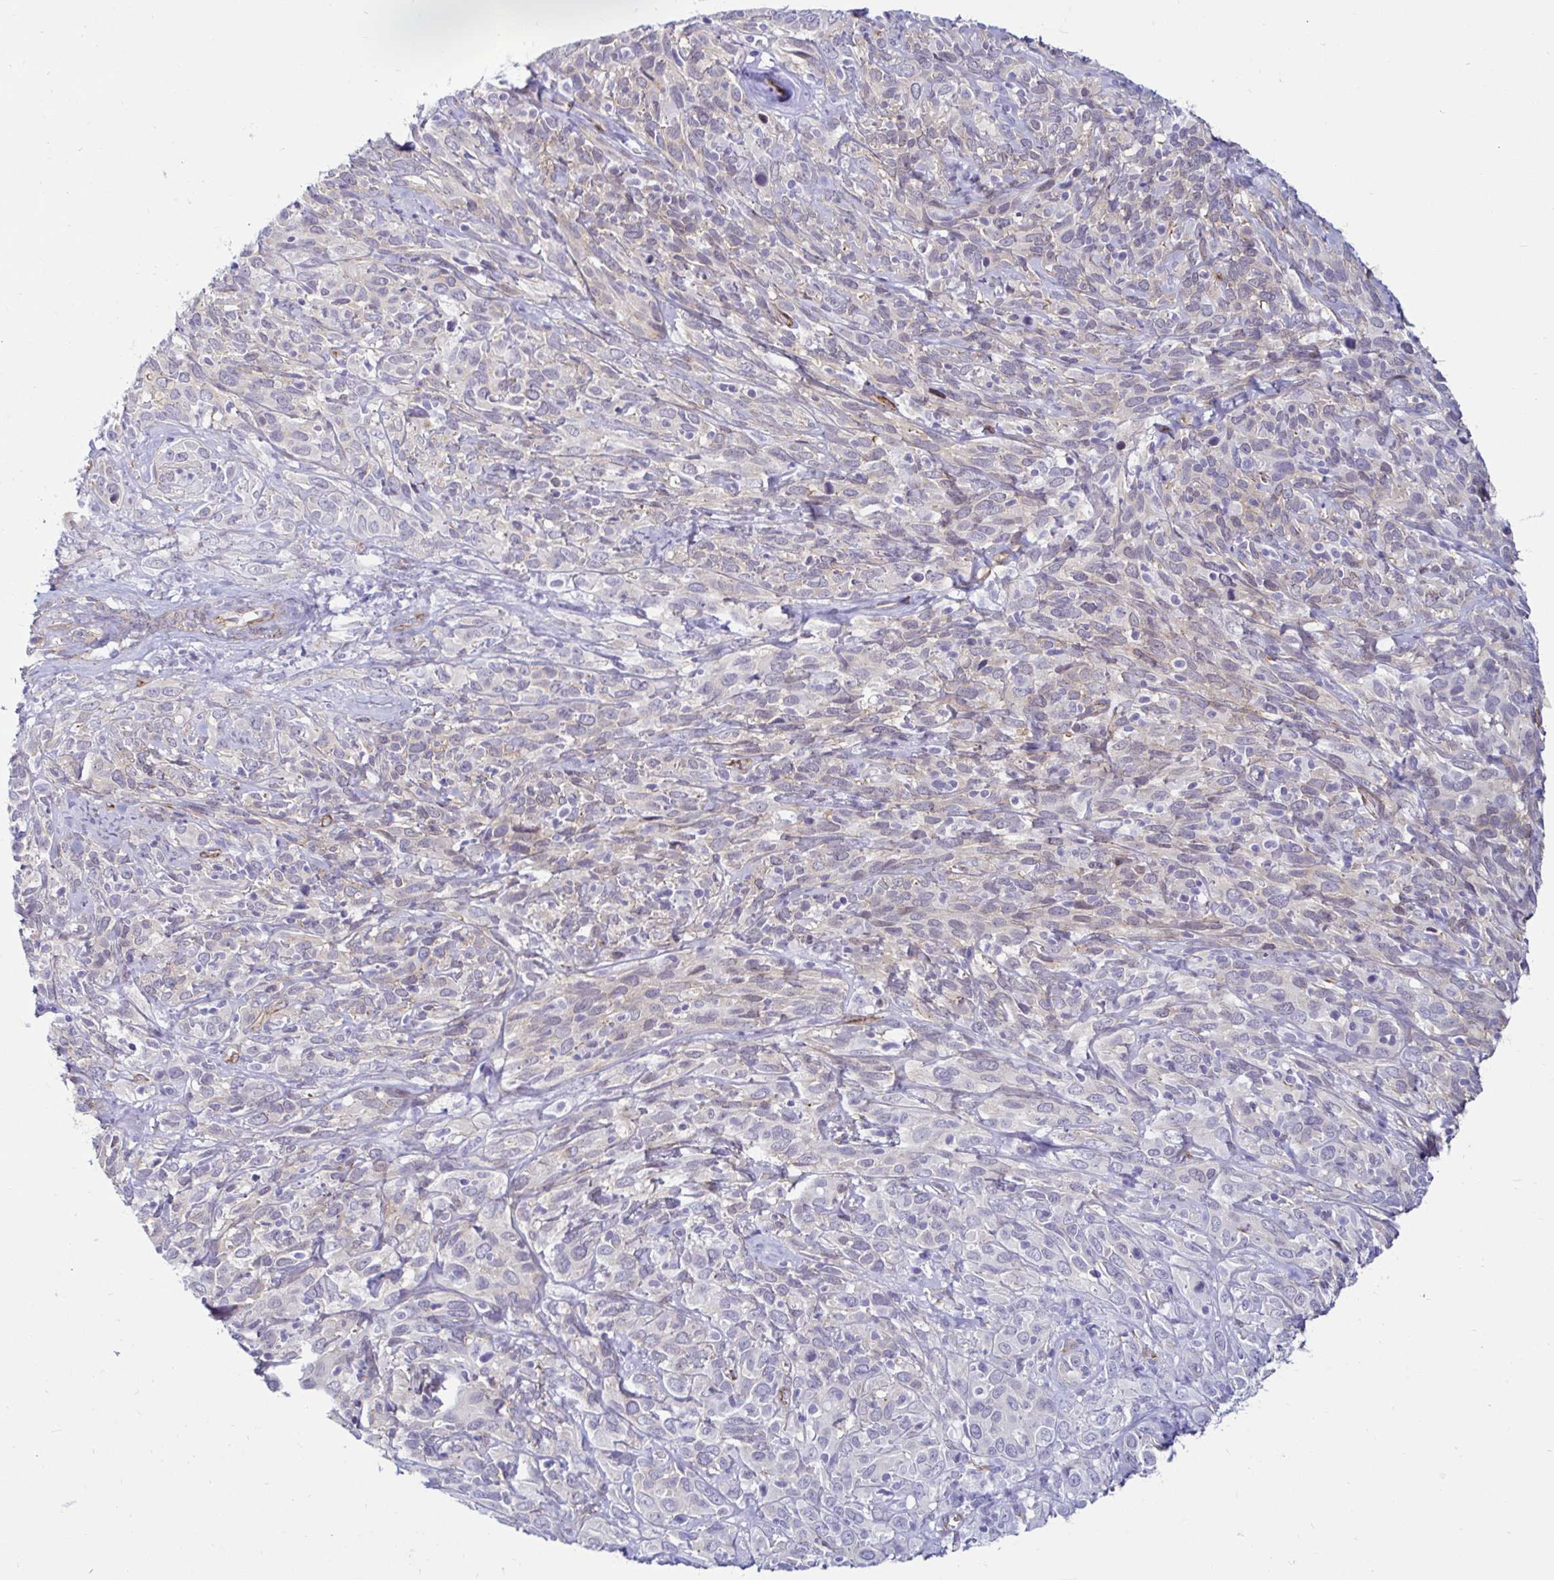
{"staining": {"intensity": "negative", "quantity": "none", "location": "none"}, "tissue": "cervical cancer", "cell_type": "Tumor cells", "image_type": "cancer", "snomed": [{"axis": "morphology", "description": "Normal tissue, NOS"}, {"axis": "morphology", "description": "Squamous cell carcinoma, NOS"}, {"axis": "topography", "description": "Cervix"}], "caption": "Immunohistochemistry (IHC) of human cervical cancer (squamous cell carcinoma) displays no expression in tumor cells.", "gene": "ANKRD62", "patient": {"sex": "female", "age": 51}}